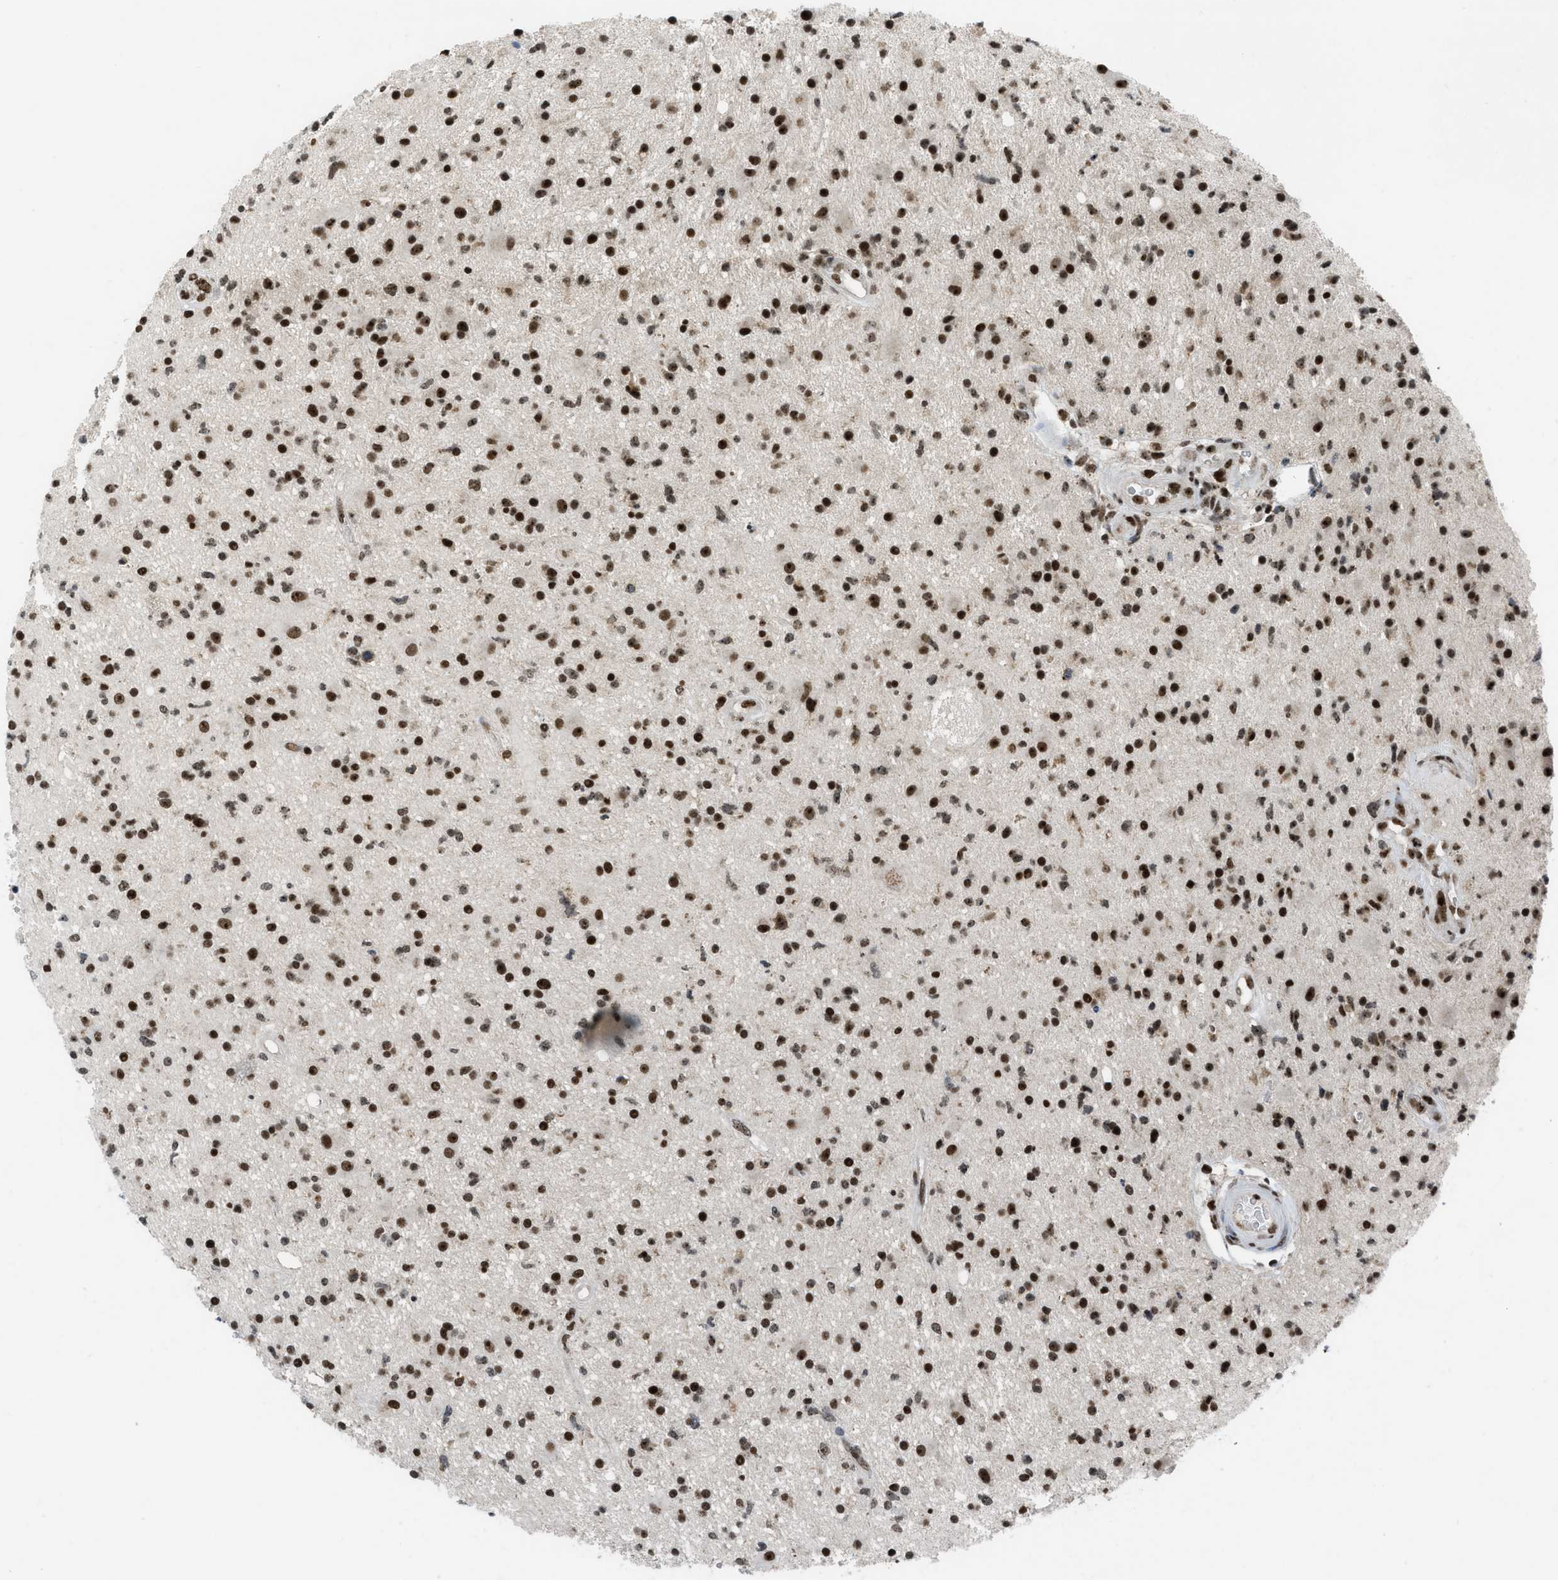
{"staining": {"intensity": "strong", "quantity": ">75%", "location": "nuclear"}, "tissue": "glioma", "cell_type": "Tumor cells", "image_type": "cancer", "snomed": [{"axis": "morphology", "description": "Glioma, malignant, High grade"}, {"axis": "topography", "description": "Brain"}], "caption": "Malignant high-grade glioma stained with a brown dye demonstrates strong nuclear positive expression in about >75% of tumor cells.", "gene": "RAD51B", "patient": {"sex": "male", "age": 33}}